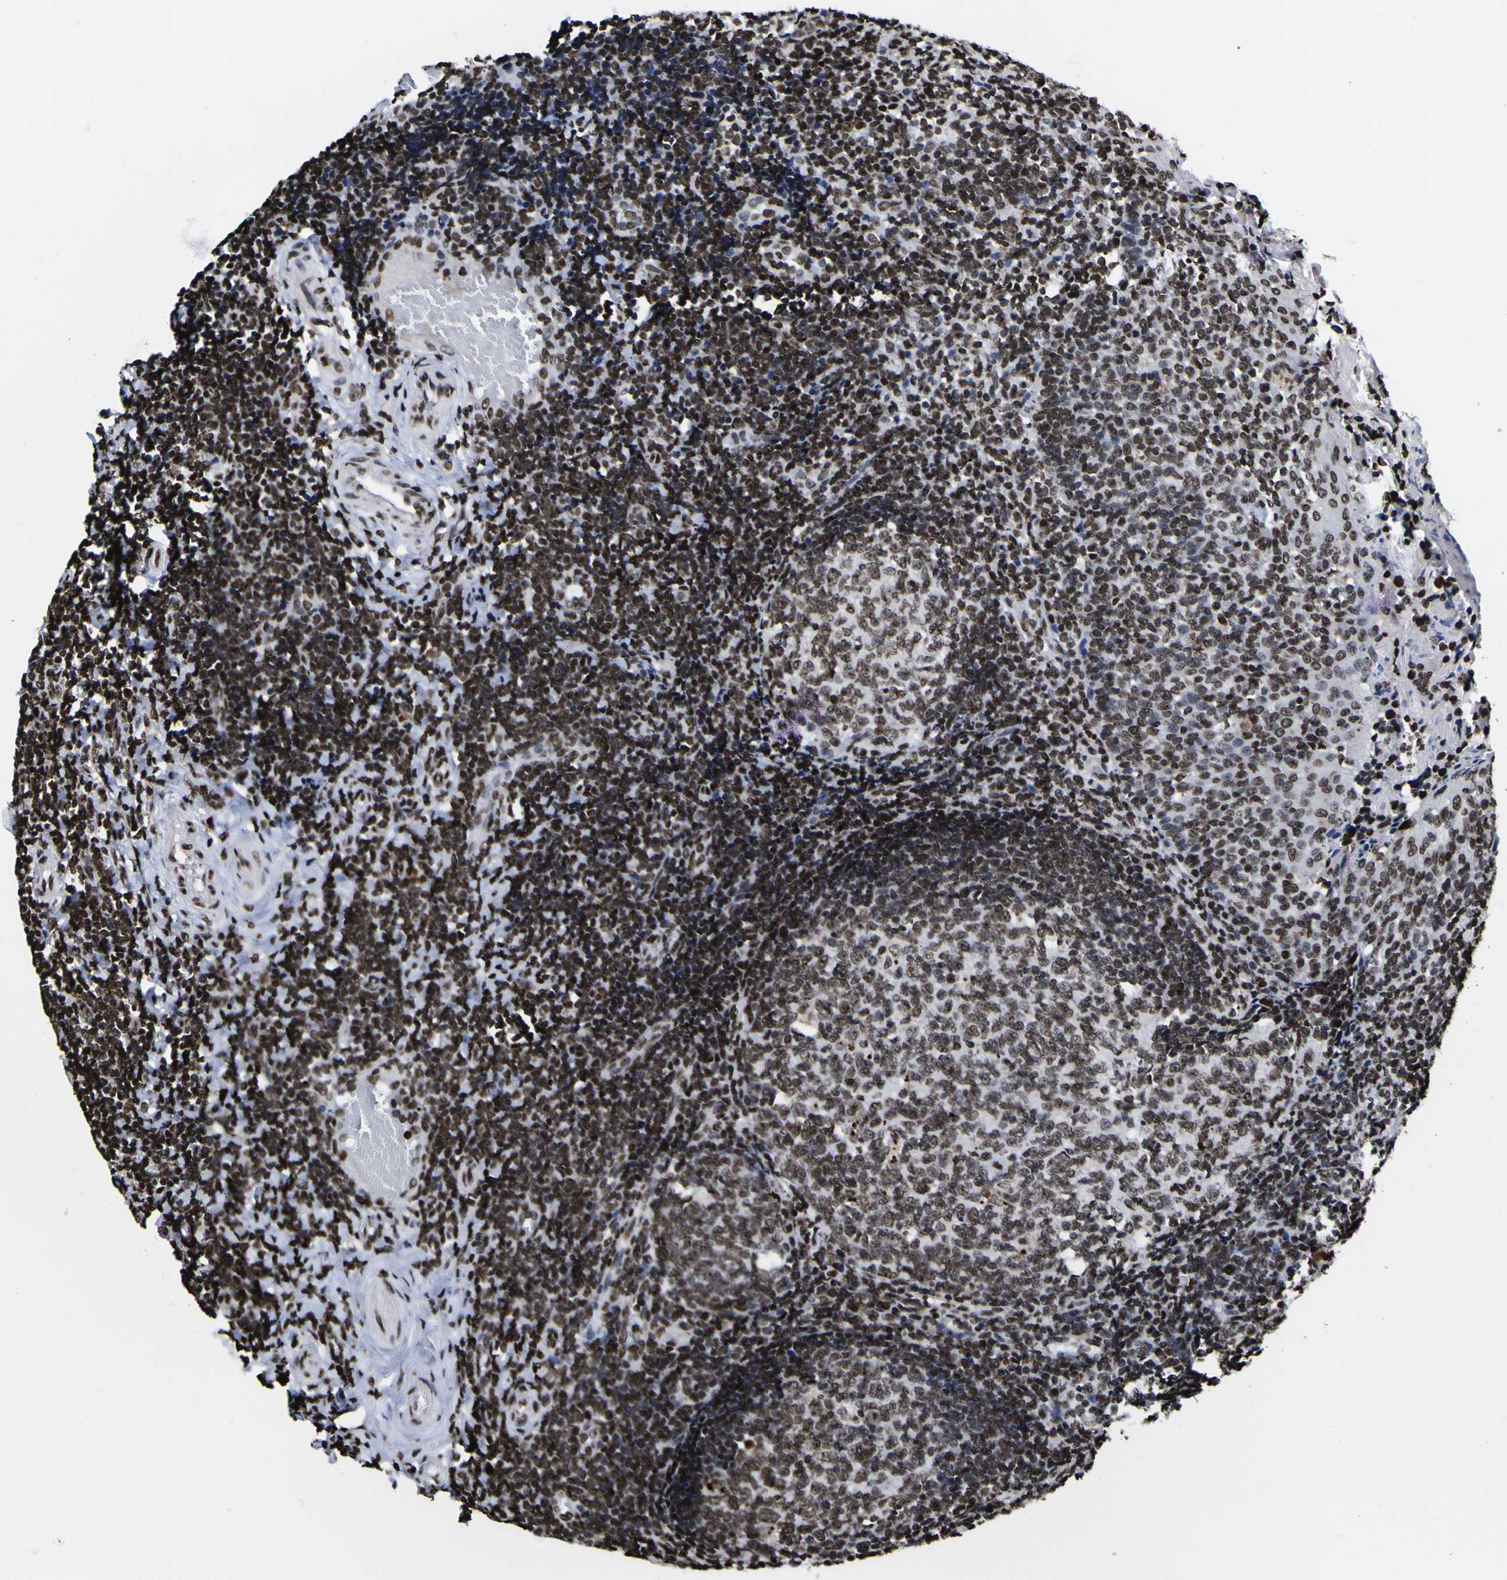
{"staining": {"intensity": "strong", "quantity": ">75%", "location": "nuclear"}, "tissue": "tonsil", "cell_type": "Germinal center cells", "image_type": "normal", "snomed": [{"axis": "morphology", "description": "Normal tissue, NOS"}, {"axis": "topography", "description": "Tonsil"}], "caption": "An IHC photomicrograph of normal tissue is shown. Protein staining in brown labels strong nuclear positivity in tonsil within germinal center cells. The protein is shown in brown color, while the nuclei are stained blue.", "gene": "PIAS1", "patient": {"sex": "female", "age": 19}}